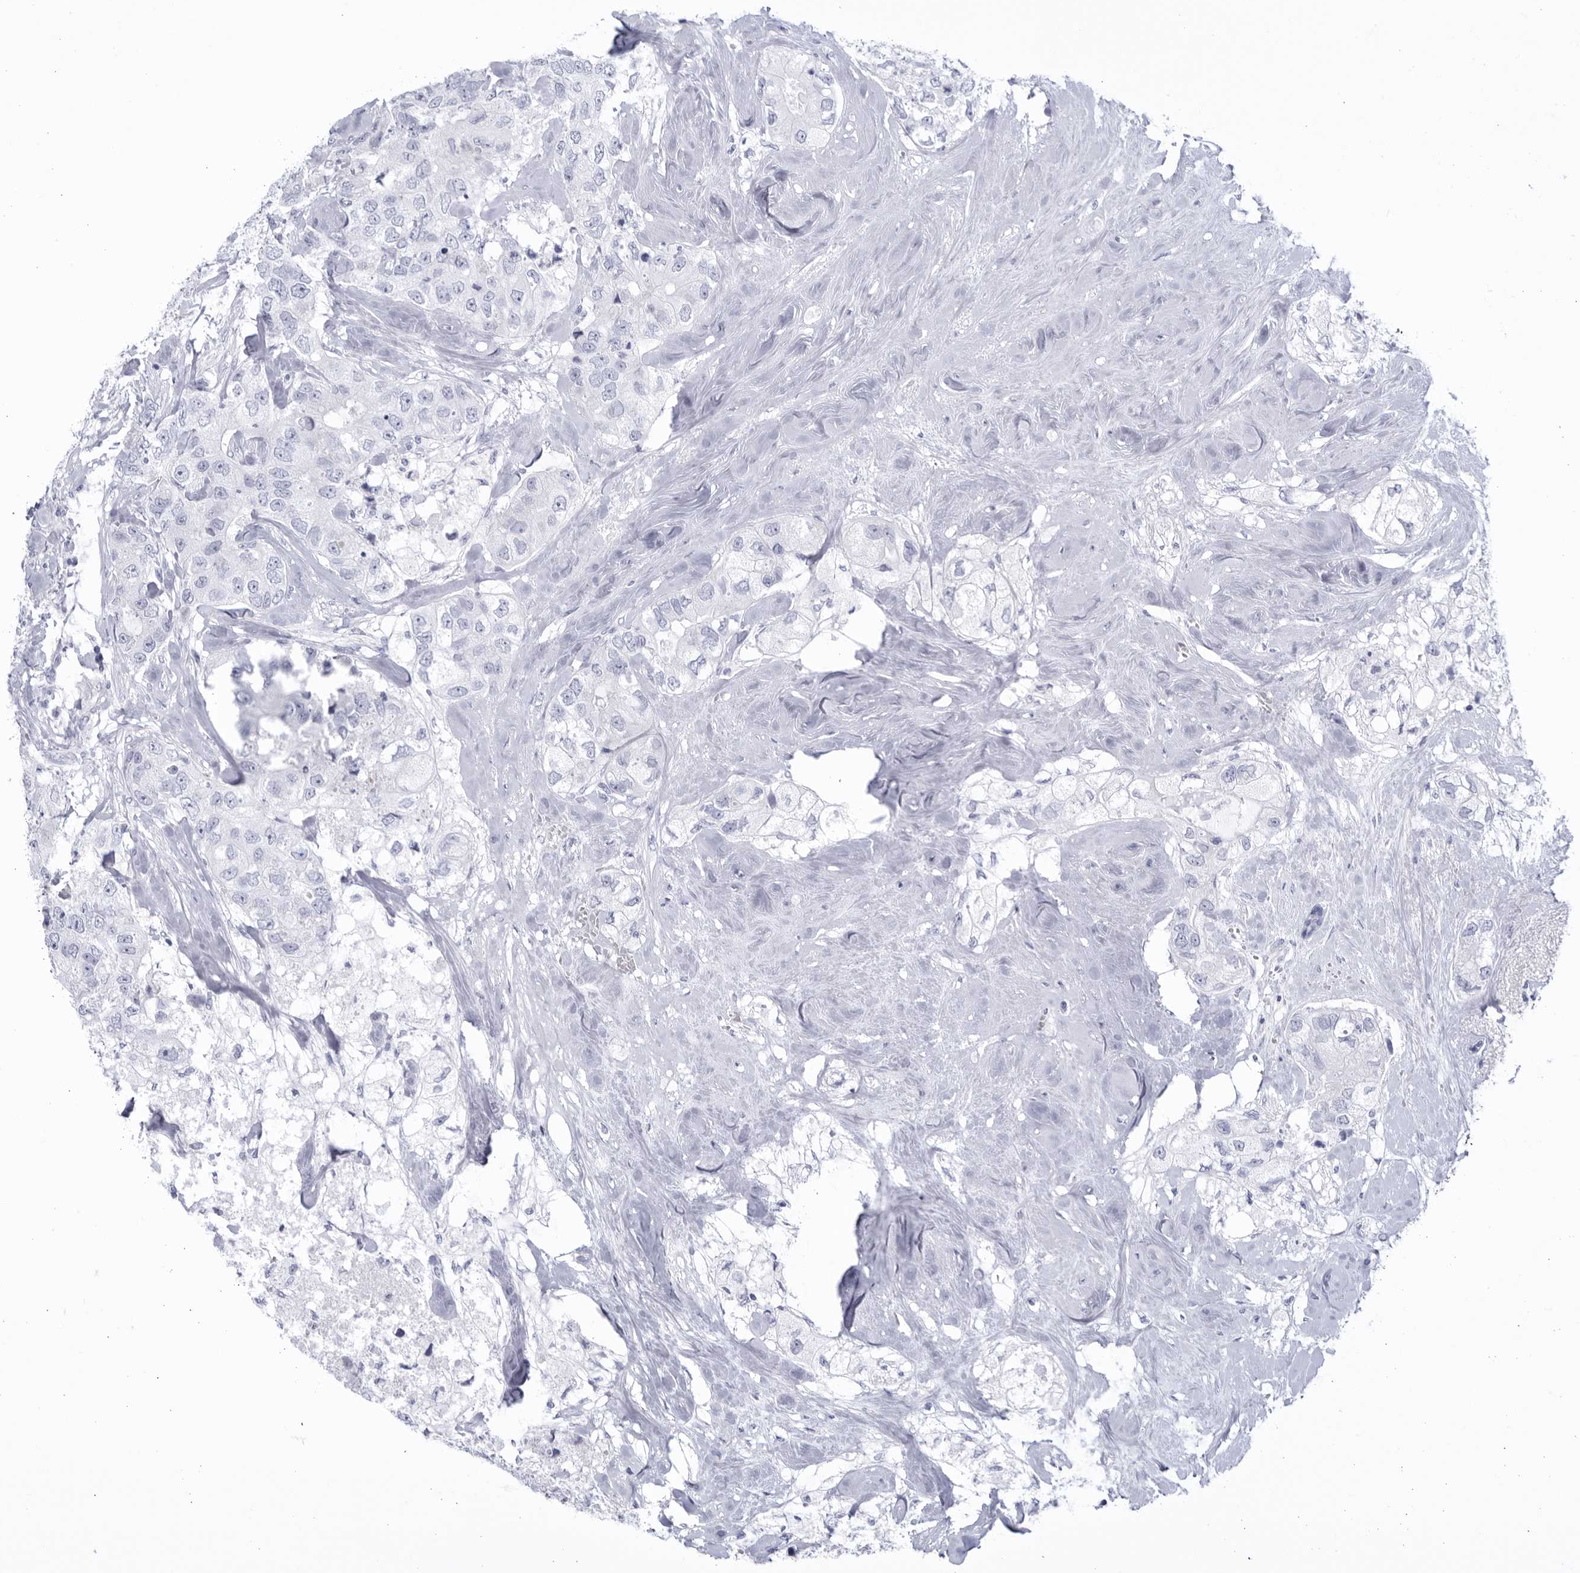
{"staining": {"intensity": "negative", "quantity": "none", "location": "none"}, "tissue": "breast cancer", "cell_type": "Tumor cells", "image_type": "cancer", "snomed": [{"axis": "morphology", "description": "Duct carcinoma"}, {"axis": "topography", "description": "Breast"}], "caption": "Tumor cells are negative for protein expression in human breast cancer.", "gene": "CCDC181", "patient": {"sex": "female", "age": 62}}